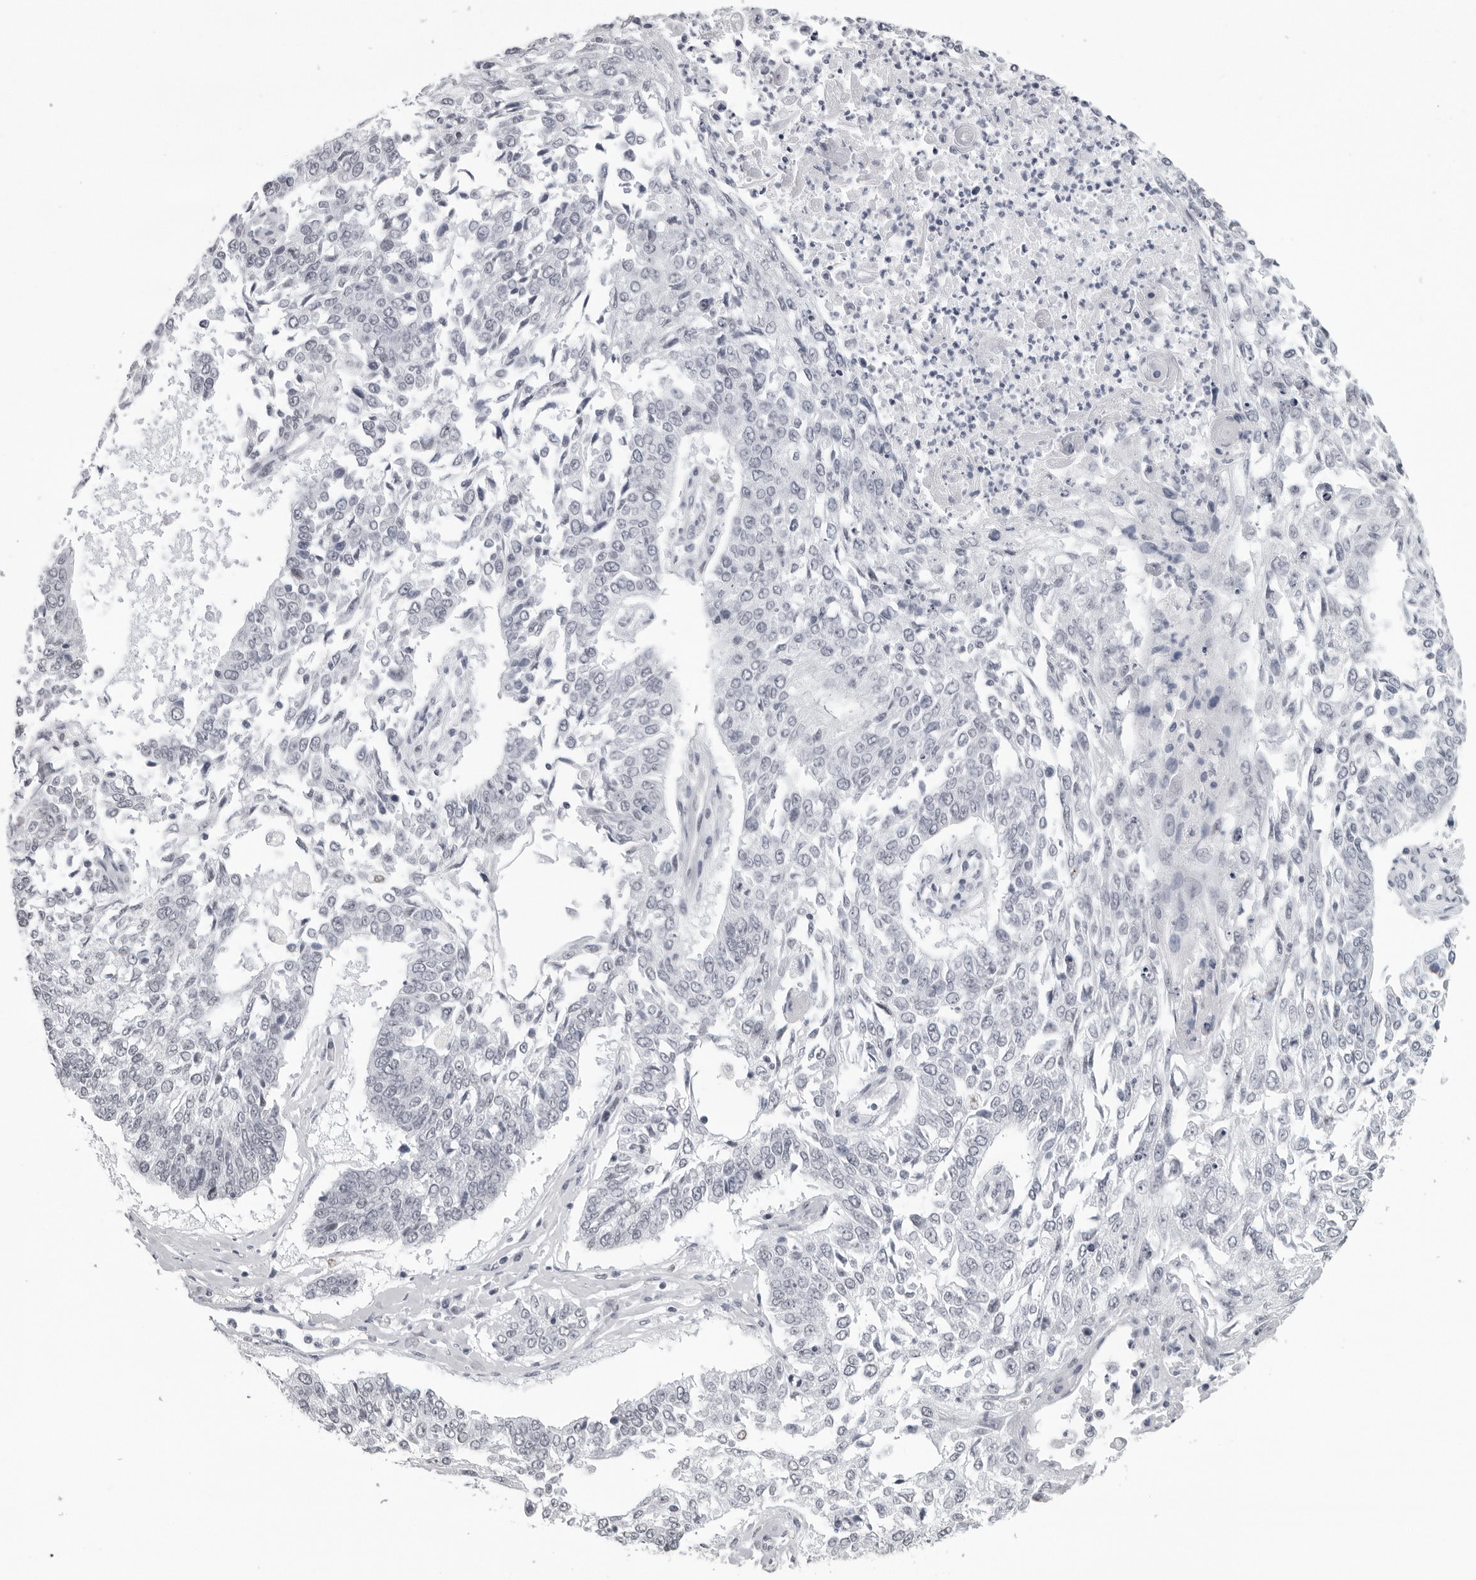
{"staining": {"intensity": "negative", "quantity": "none", "location": "none"}, "tissue": "lung cancer", "cell_type": "Tumor cells", "image_type": "cancer", "snomed": [{"axis": "morphology", "description": "Normal tissue, NOS"}, {"axis": "morphology", "description": "Squamous cell carcinoma, NOS"}, {"axis": "topography", "description": "Cartilage tissue"}, {"axis": "topography", "description": "Bronchus"}, {"axis": "topography", "description": "Lung"}, {"axis": "topography", "description": "Peripheral nerve tissue"}], "caption": "IHC micrograph of neoplastic tissue: lung squamous cell carcinoma stained with DAB shows no significant protein staining in tumor cells.", "gene": "ESPN", "patient": {"sex": "female", "age": 49}}